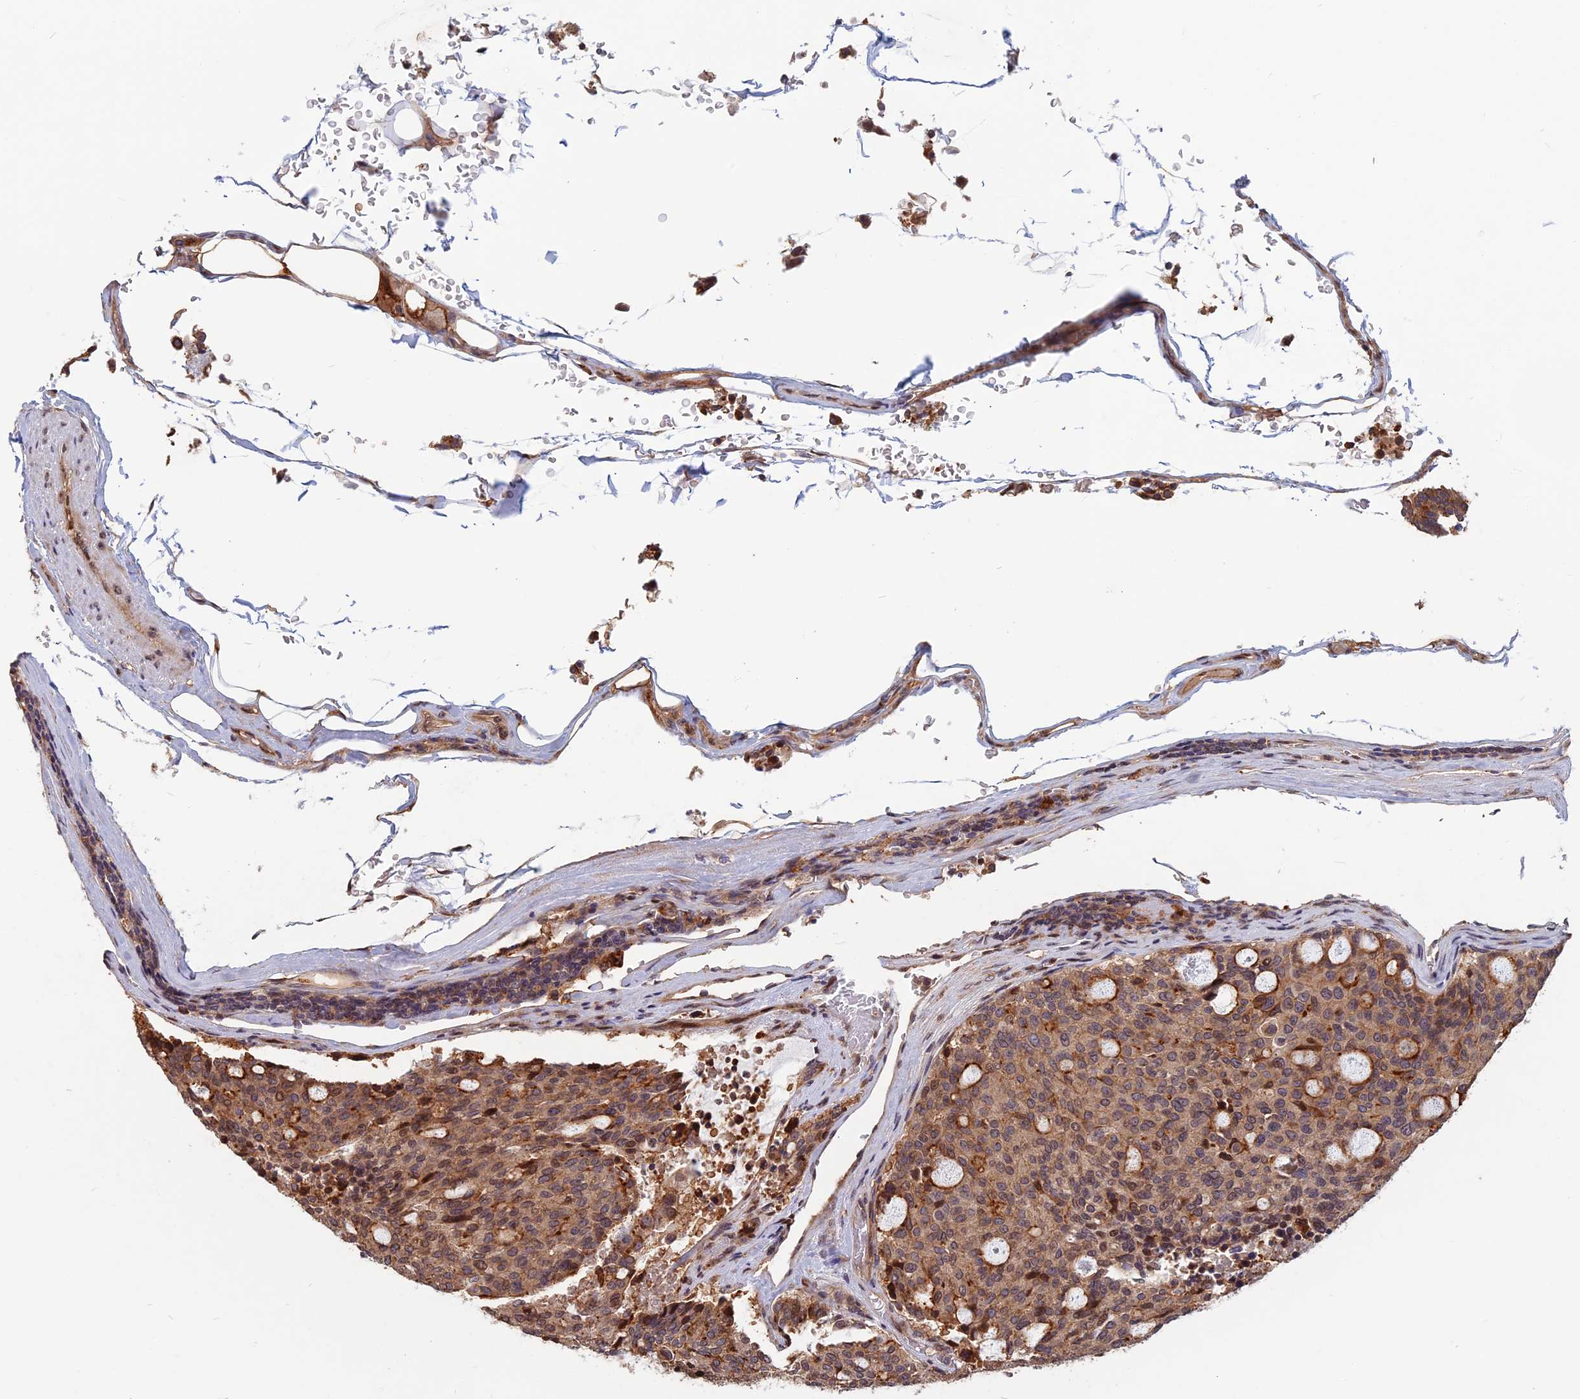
{"staining": {"intensity": "moderate", "quantity": ">75%", "location": "cytoplasmic/membranous"}, "tissue": "carcinoid", "cell_type": "Tumor cells", "image_type": "cancer", "snomed": [{"axis": "morphology", "description": "Carcinoid, malignant, NOS"}, {"axis": "topography", "description": "Pancreas"}], "caption": "This is a photomicrograph of immunohistochemistry (IHC) staining of malignant carcinoid, which shows moderate staining in the cytoplasmic/membranous of tumor cells.", "gene": "SPG11", "patient": {"sex": "female", "age": 54}}